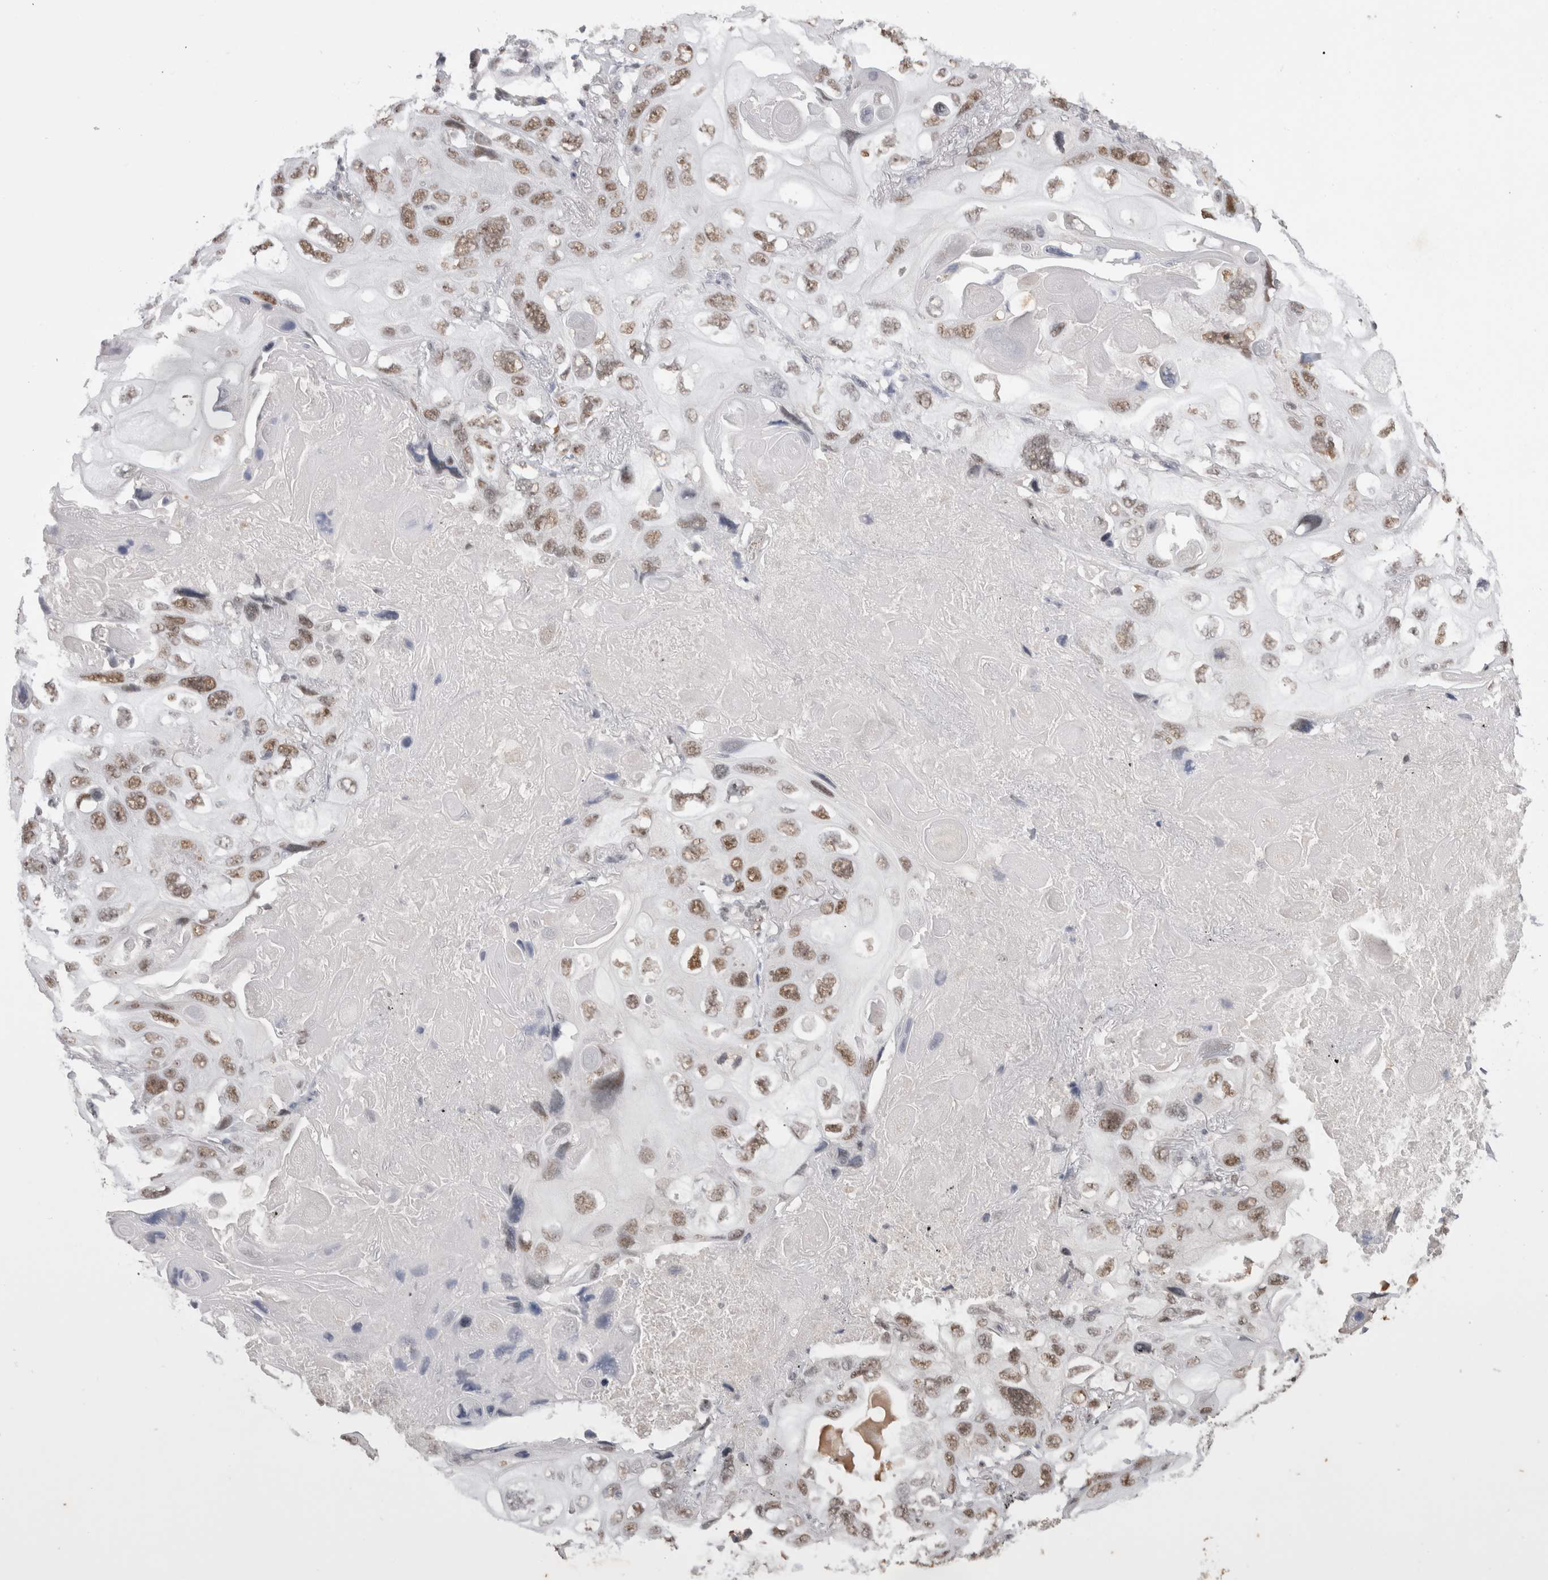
{"staining": {"intensity": "moderate", "quantity": ">75%", "location": "nuclear"}, "tissue": "lung cancer", "cell_type": "Tumor cells", "image_type": "cancer", "snomed": [{"axis": "morphology", "description": "Squamous cell carcinoma, NOS"}, {"axis": "topography", "description": "Lung"}], "caption": "Immunohistochemical staining of human lung squamous cell carcinoma exhibits medium levels of moderate nuclear protein staining in approximately >75% of tumor cells.", "gene": "DAXX", "patient": {"sex": "female", "age": 73}}